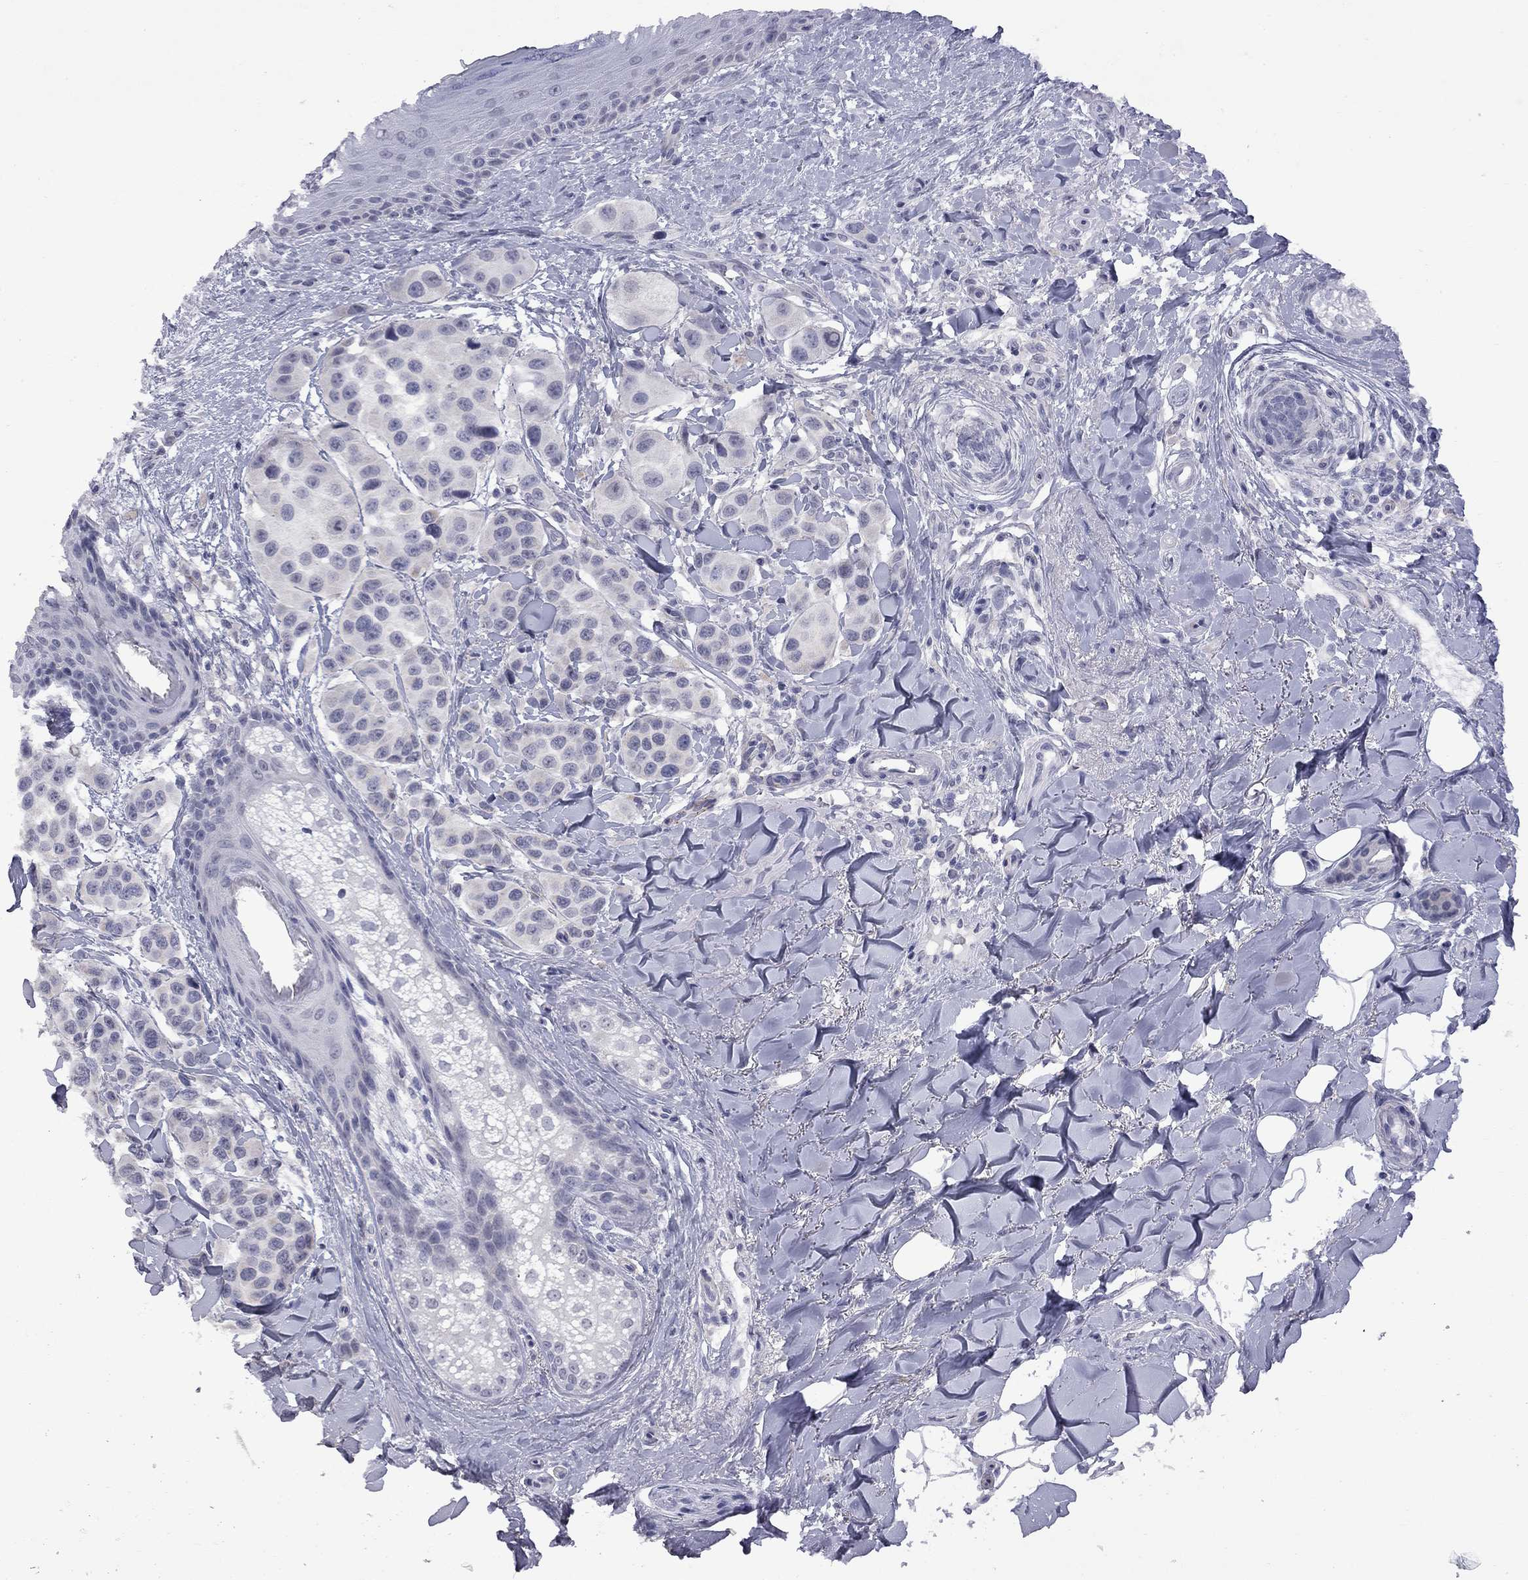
{"staining": {"intensity": "negative", "quantity": "none", "location": "none"}, "tissue": "melanoma", "cell_type": "Tumor cells", "image_type": "cancer", "snomed": [{"axis": "morphology", "description": "Malignant melanoma, NOS"}, {"axis": "topography", "description": "Skin"}], "caption": "Immunohistochemistry image of human malignant melanoma stained for a protein (brown), which shows no expression in tumor cells.", "gene": "GSG1L", "patient": {"sex": "male", "age": 57}}